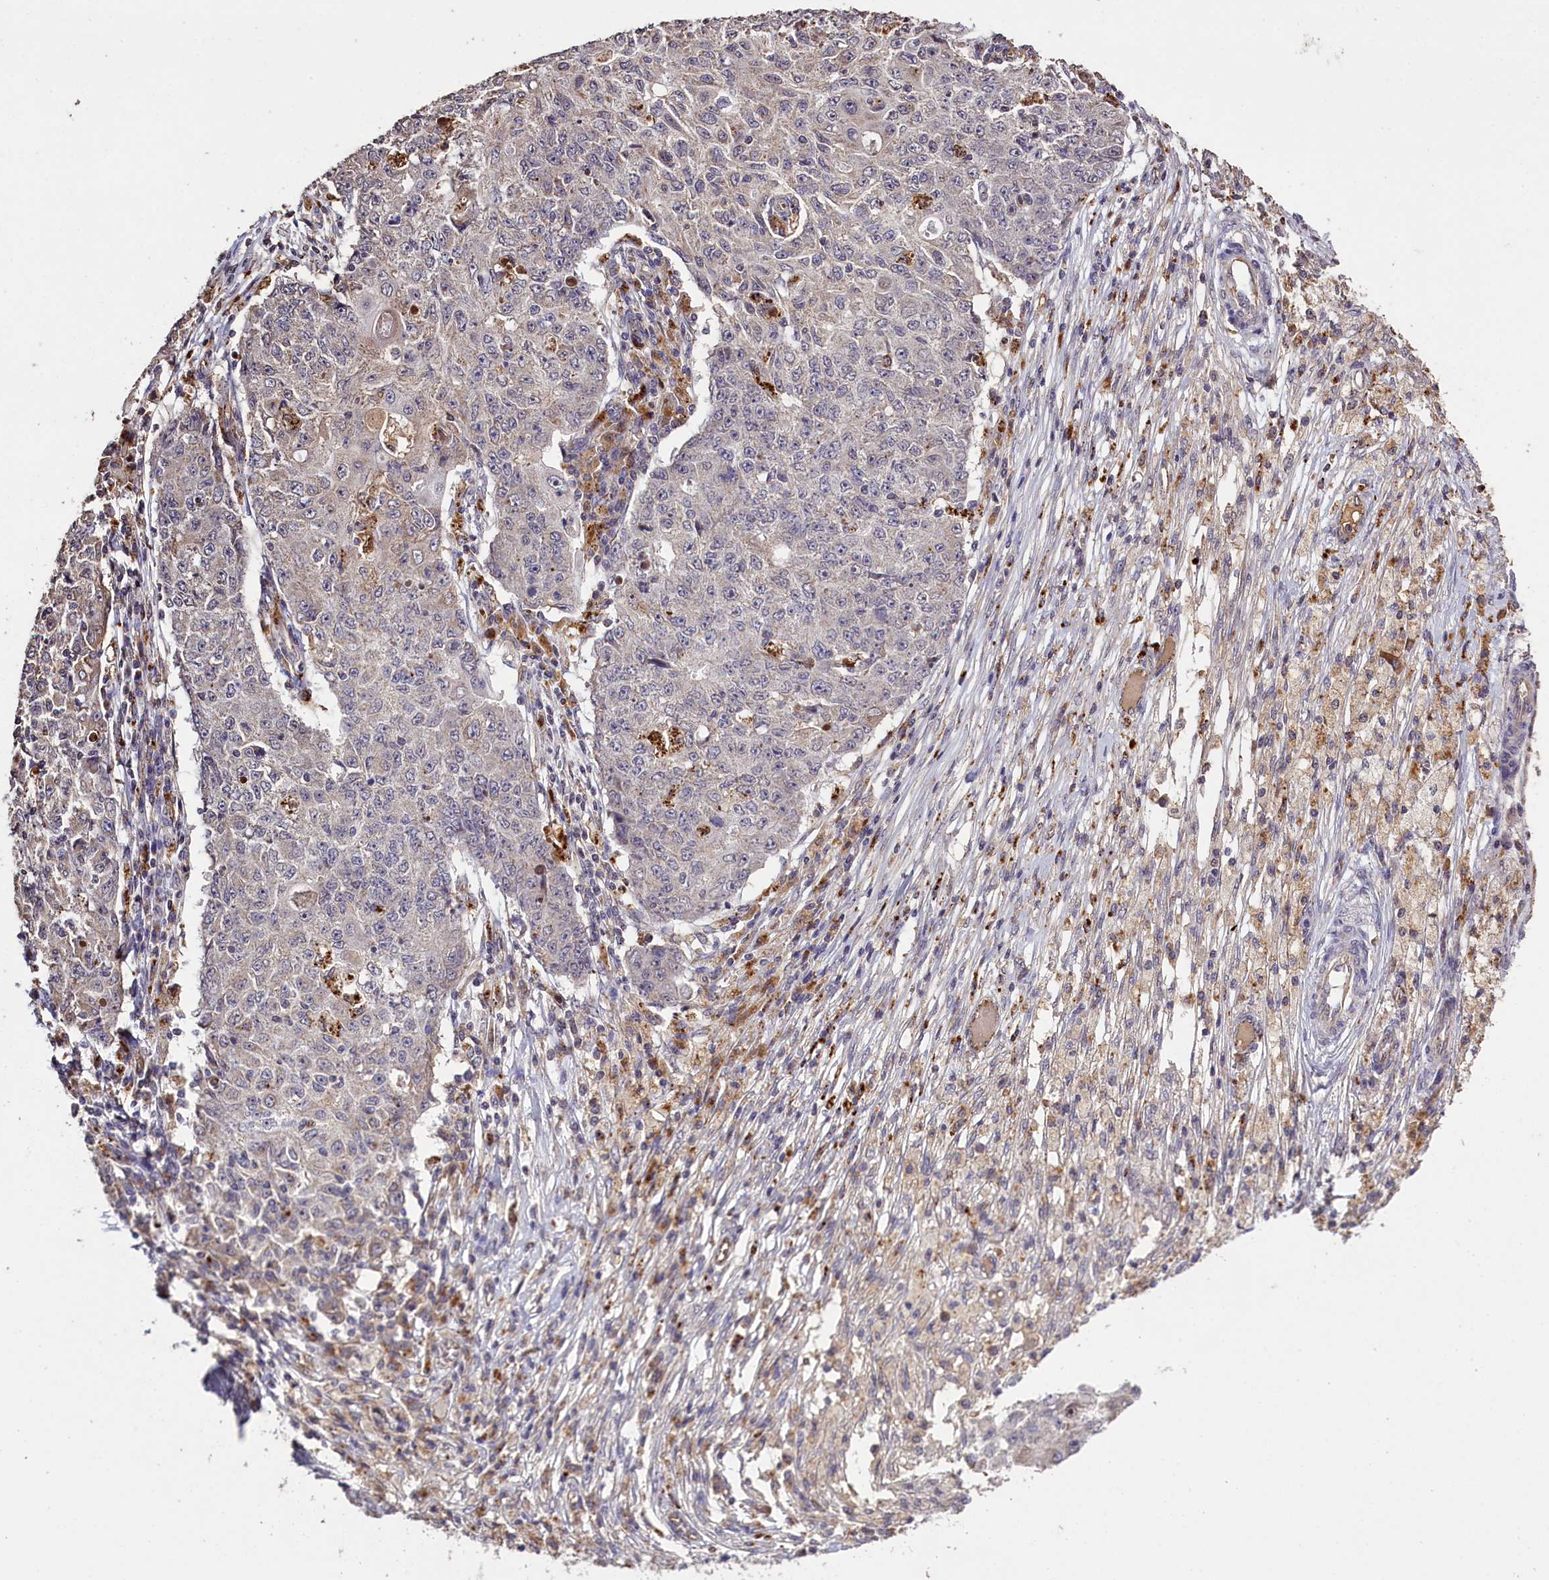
{"staining": {"intensity": "negative", "quantity": "none", "location": "none"}, "tissue": "ovarian cancer", "cell_type": "Tumor cells", "image_type": "cancer", "snomed": [{"axis": "morphology", "description": "Carcinoma, endometroid"}, {"axis": "topography", "description": "Ovary"}], "caption": "A high-resolution image shows immunohistochemistry (IHC) staining of ovarian cancer, which displays no significant expression in tumor cells. Brightfield microscopy of immunohistochemistry stained with DAB (brown) and hematoxylin (blue), captured at high magnification.", "gene": "CLRN2", "patient": {"sex": "female", "age": 42}}